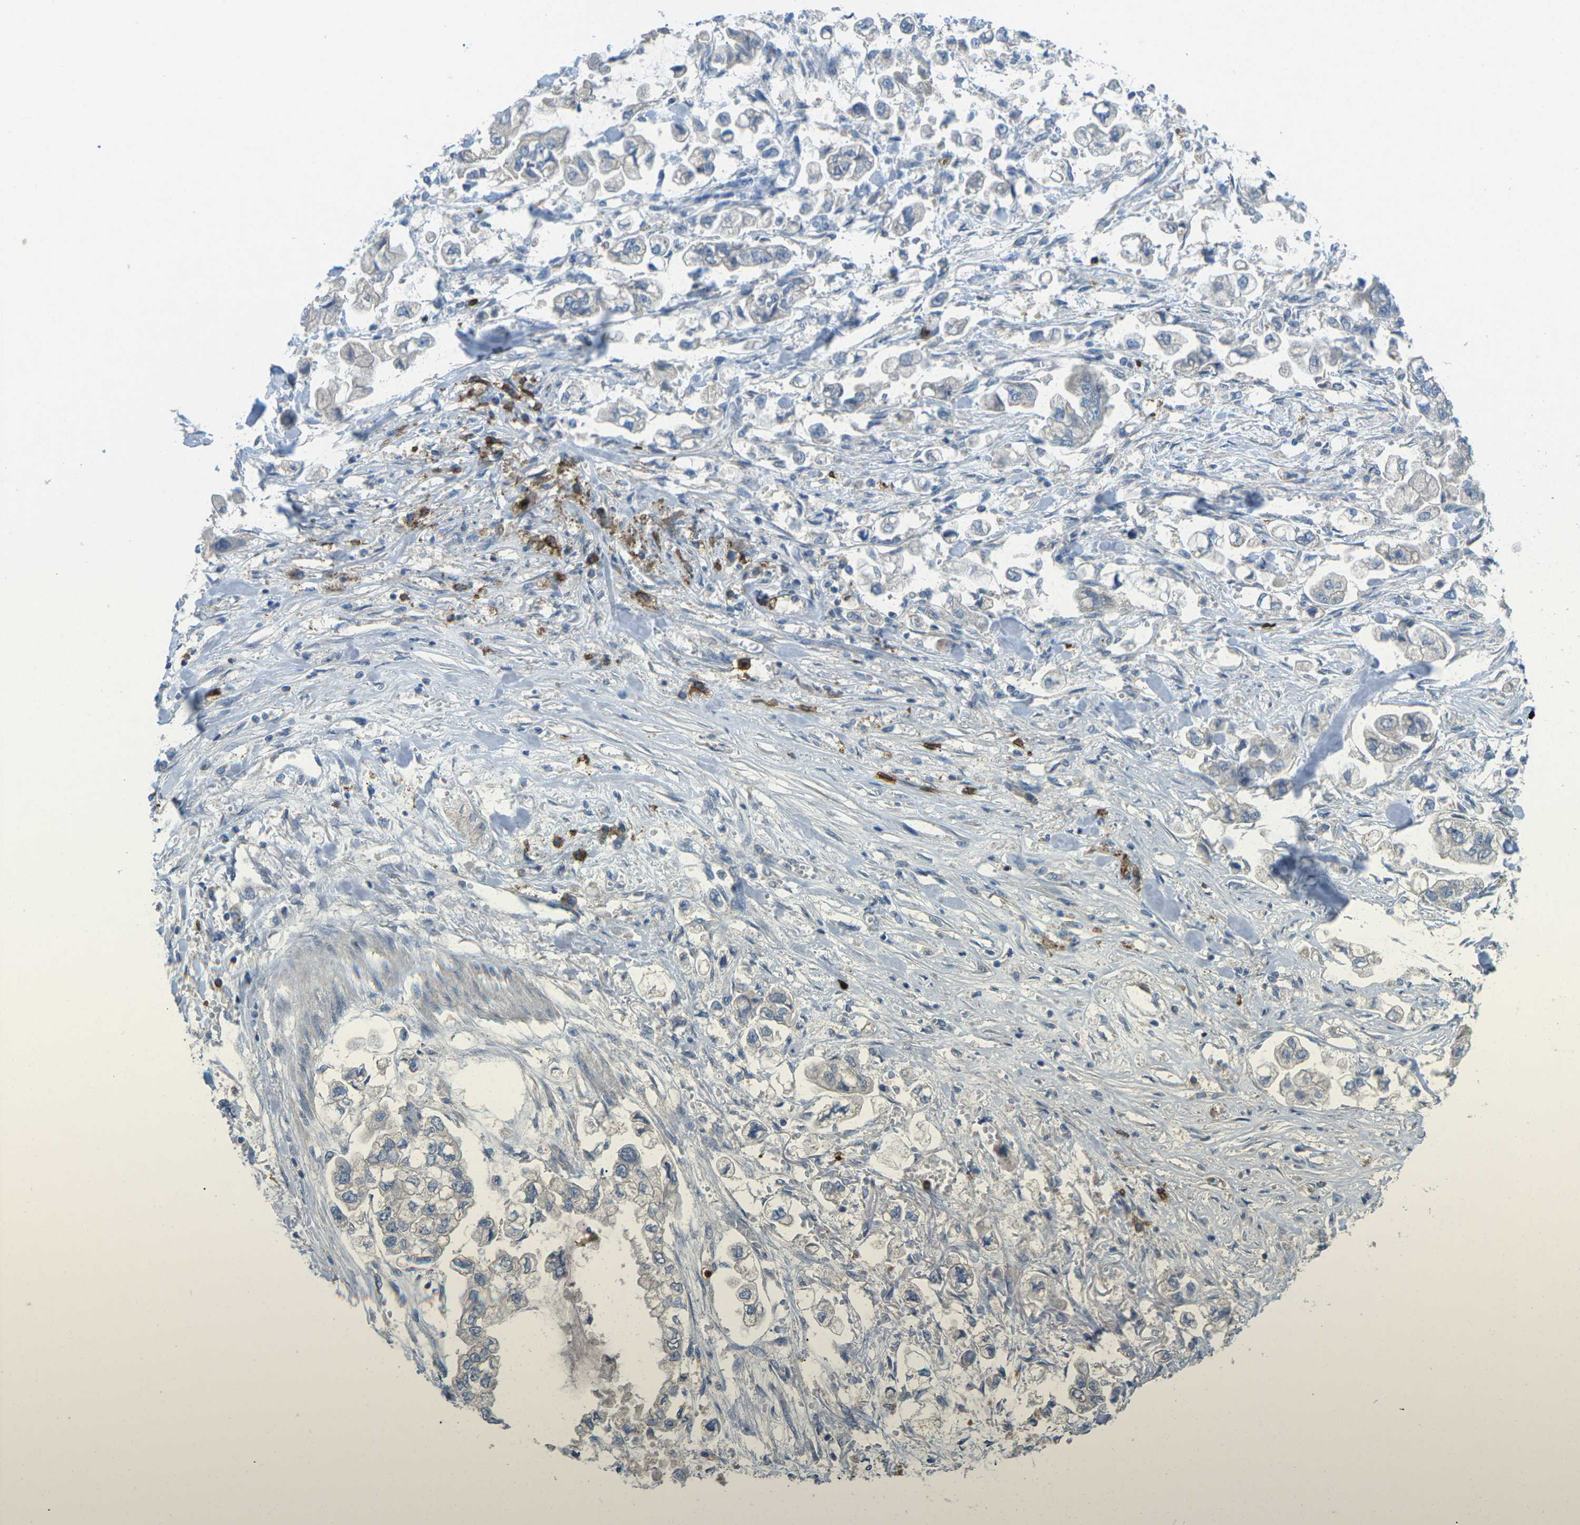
{"staining": {"intensity": "negative", "quantity": "none", "location": "none"}, "tissue": "stomach cancer", "cell_type": "Tumor cells", "image_type": "cancer", "snomed": [{"axis": "morphology", "description": "Normal tissue, NOS"}, {"axis": "morphology", "description": "Adenocarcinoma, NOS"}, {"axis": "topography", "description": "Stomach"}], "caption": "IHC photomicrograph of neoplastic tissue: human stomach adenocarcinoma stained with DAB (3,3'-diaminobenzidine) reveals no significant protein expression in tumor cells. (DAB (3,3'-diaminobenzidine) IHC with hematoxylin counter stain).", "gene": "CD19", "patient": {"sex": "male", "age": 62}}